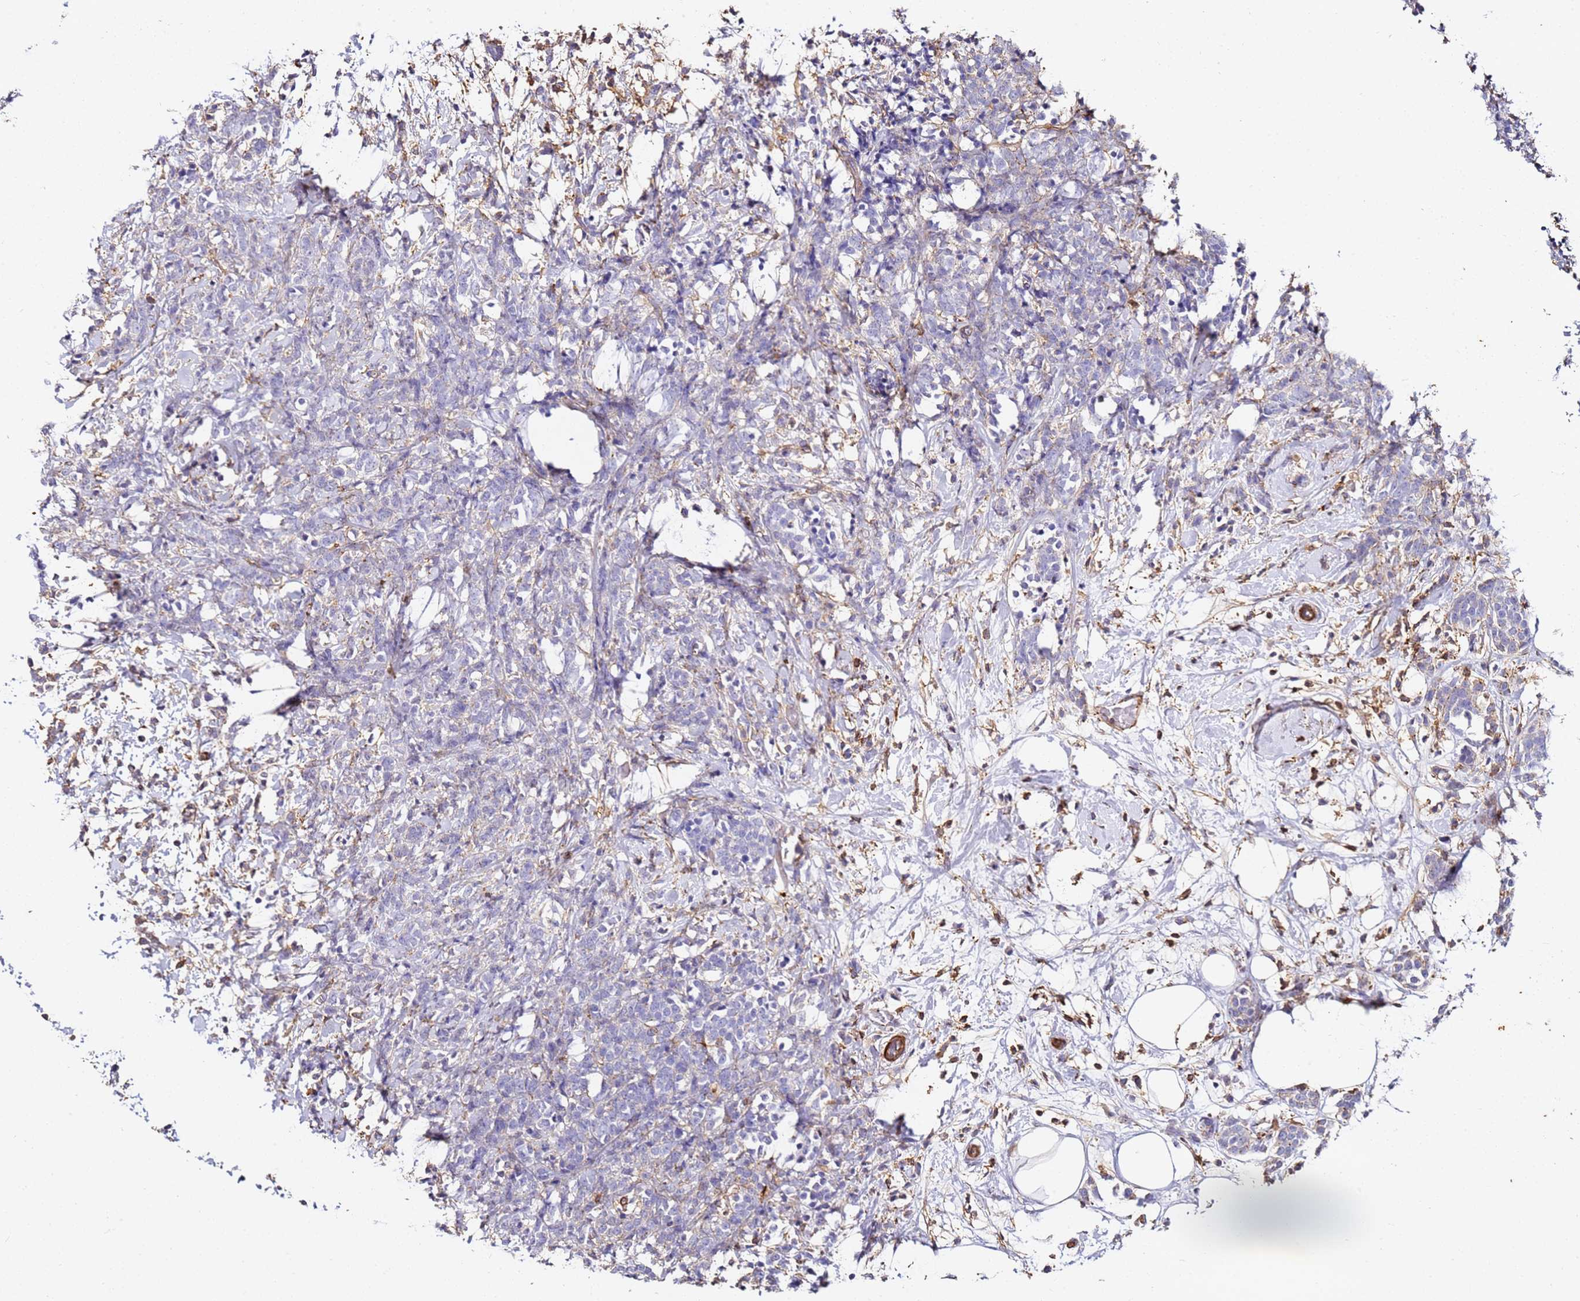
{"staining": {"intensity": "negative", "quantity": "none", "location": "none"}, "tissue": "breast cancer", "cell_type": "Tumor cells", "image_type": "cancer", "snomed": [{"axis": "morphology", "description": "Lobular carcinoma"}, {"axis": "topography", "description": "Breast"}], "caption": "Tumor cells show no significant staining in lobular carcinoma (breast). Nuclei are stained in blue.", "gene": "ZNF671", "patient": {"sex": "female", "age": 58}}